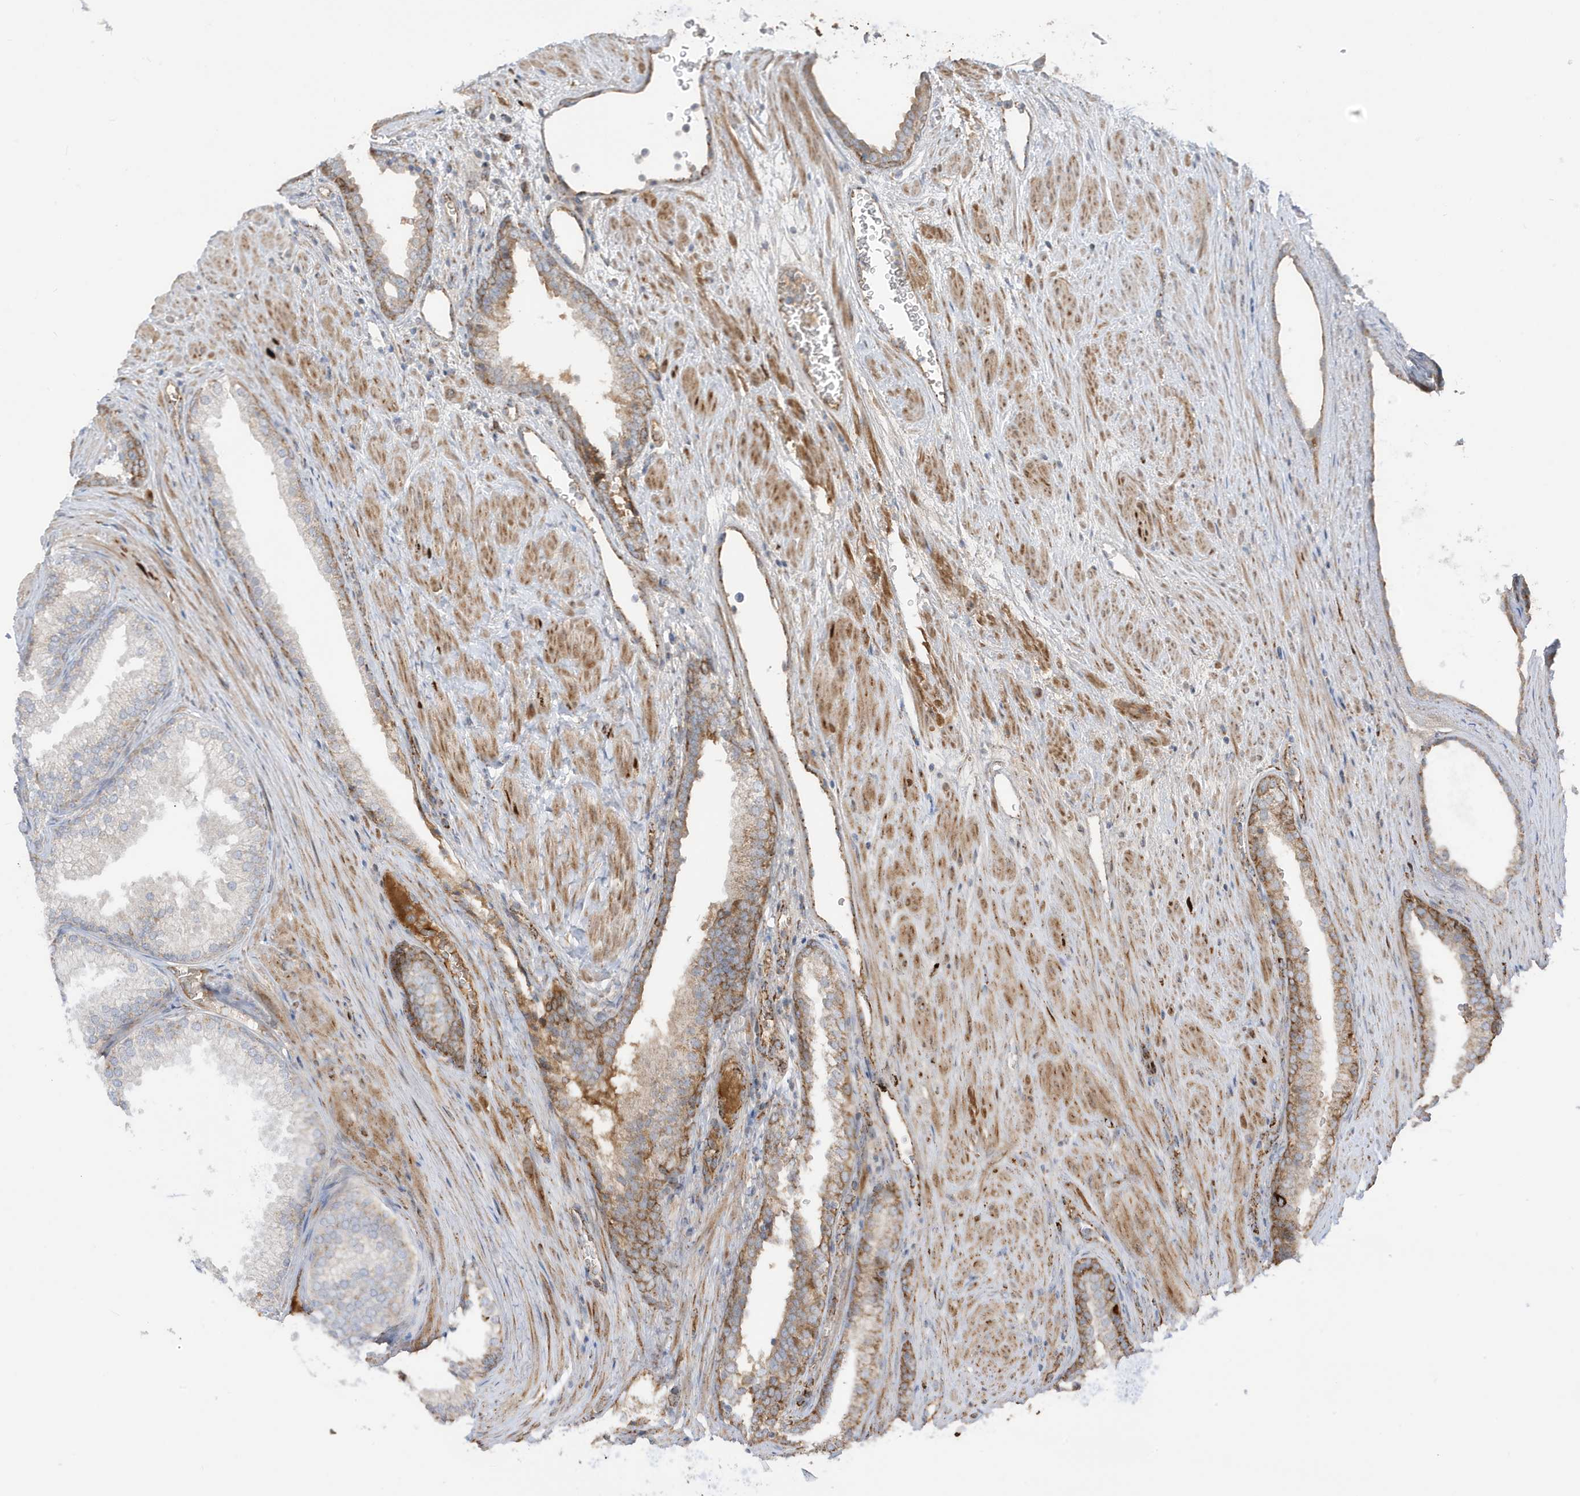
{"staining": {"intensity": "moderate", "quantity": "25%-75%", "location": "cytoplasmic/membranous"}, "tissue": "prostate", "cell_type": "Glandular cells", "image_type": "normal", "snomed": [{"axis": "morphology", "description": "Normal tissue, NOS"}, {"axis": "topography", "description": "Prostate"}], "caption": "IHC of benign human prostate shows medium levels of moderate cytoplasmic/membranous expression in about 25%-75% of glandular cells. The protein is shown in brown color, while the nuclei are stained blue.", "gene": "IFT57", "patient": {"sex": "male", "age": 76}}